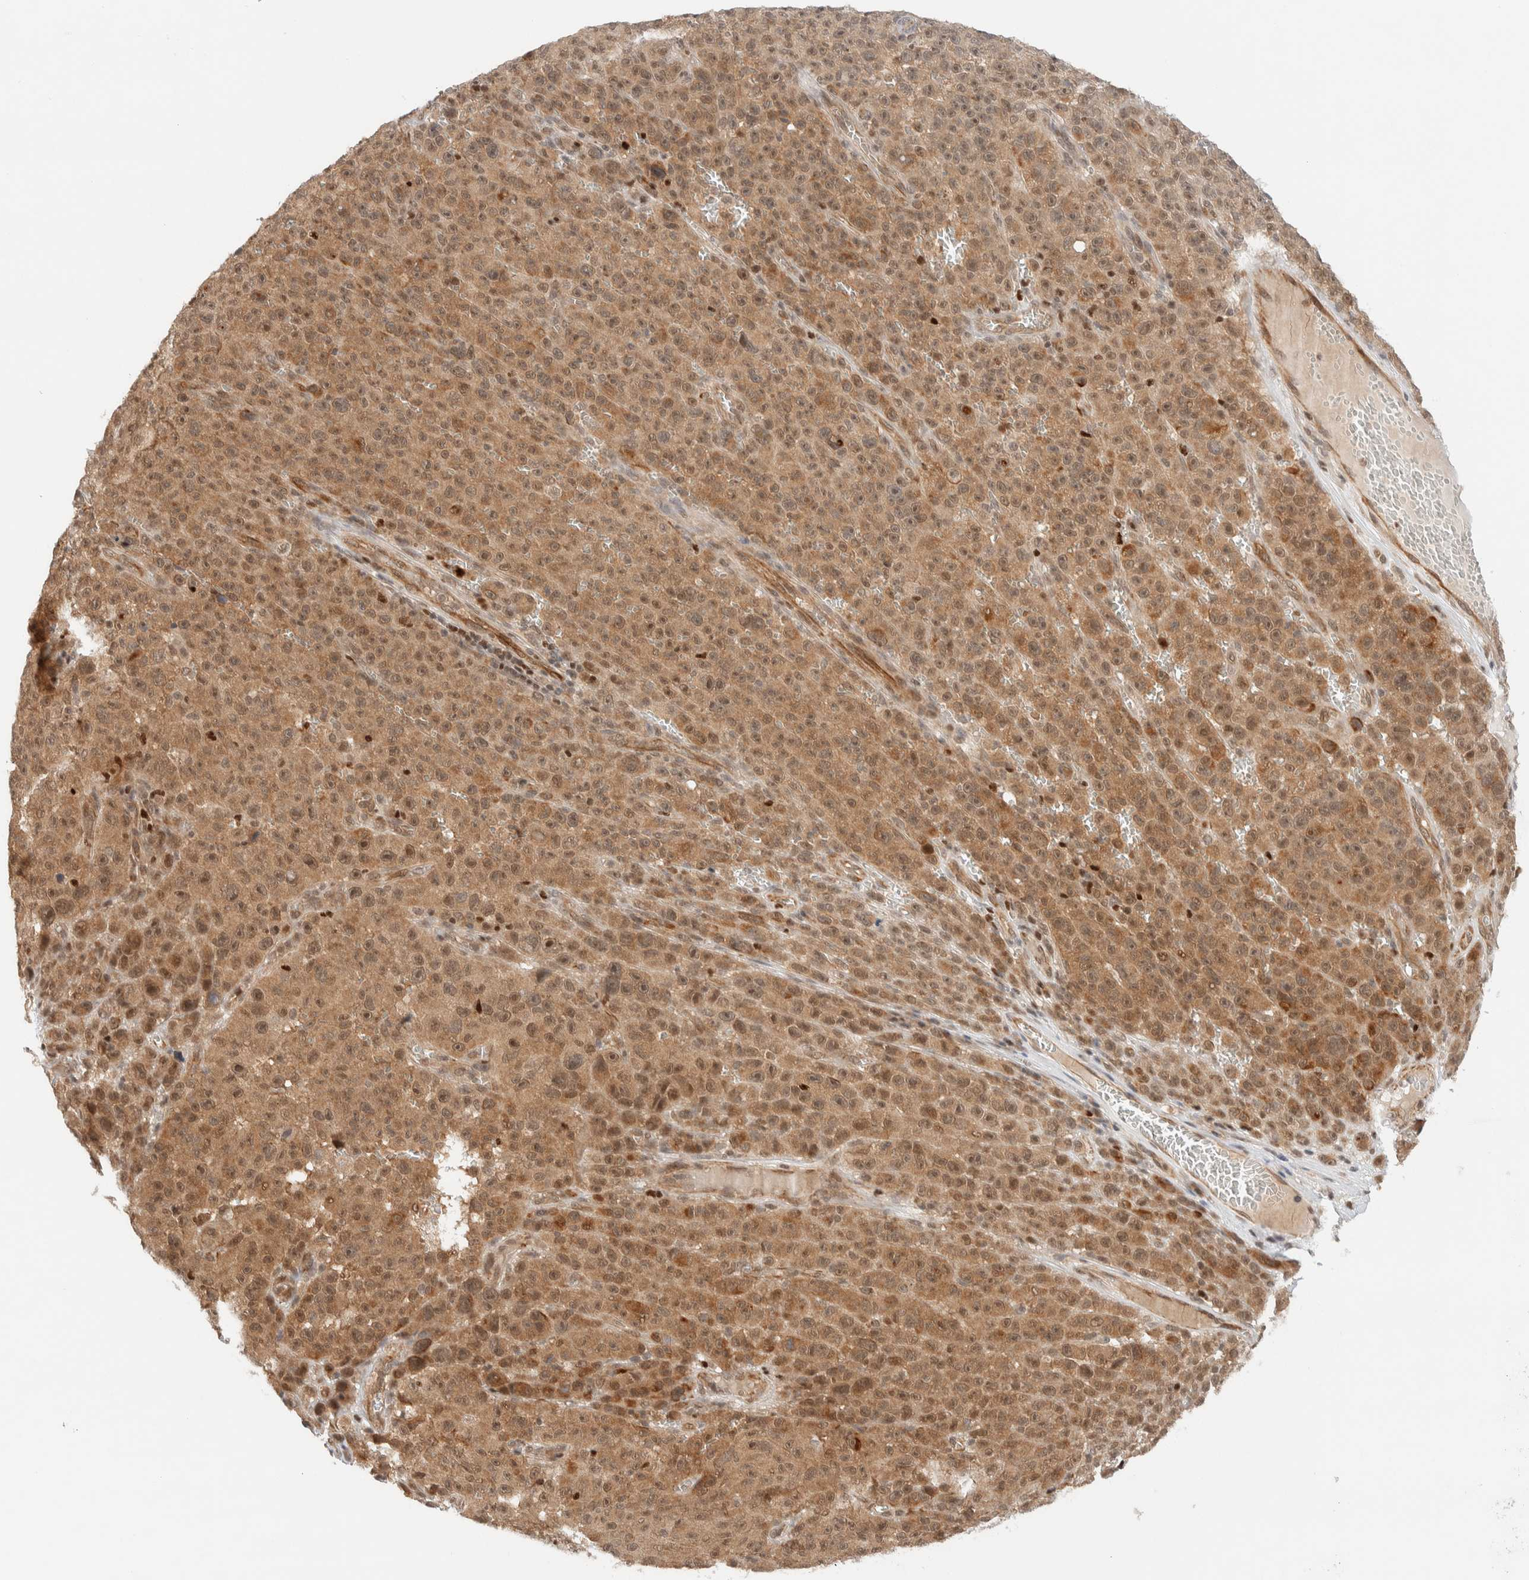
{"staining": {"intensity": "moderate", "quantity": ">75%", "location": "cytoplasmic/membranous"}, "tissue": "melanoma", "cell_type": "Tumor cells", "image_type": "cancer", "snomed": [{"axis": "morphology", "description": "Malignant melanoma, NOS"}, {"axis": "topography", "description": "Skin"}], "caption": "Immunohistochemistry (DAB (3,3'-diaminobenzidine)) staining of human malignant melanoma exhibits moderate cytoplasmic/membranous protein staining in approximately >75% of tumor cells. Immunohistochemistry stains the protein in brown and the nuclei are stained blue.", "gene": "C8orf76", "patient": {"sex": "female", "age": 82}}